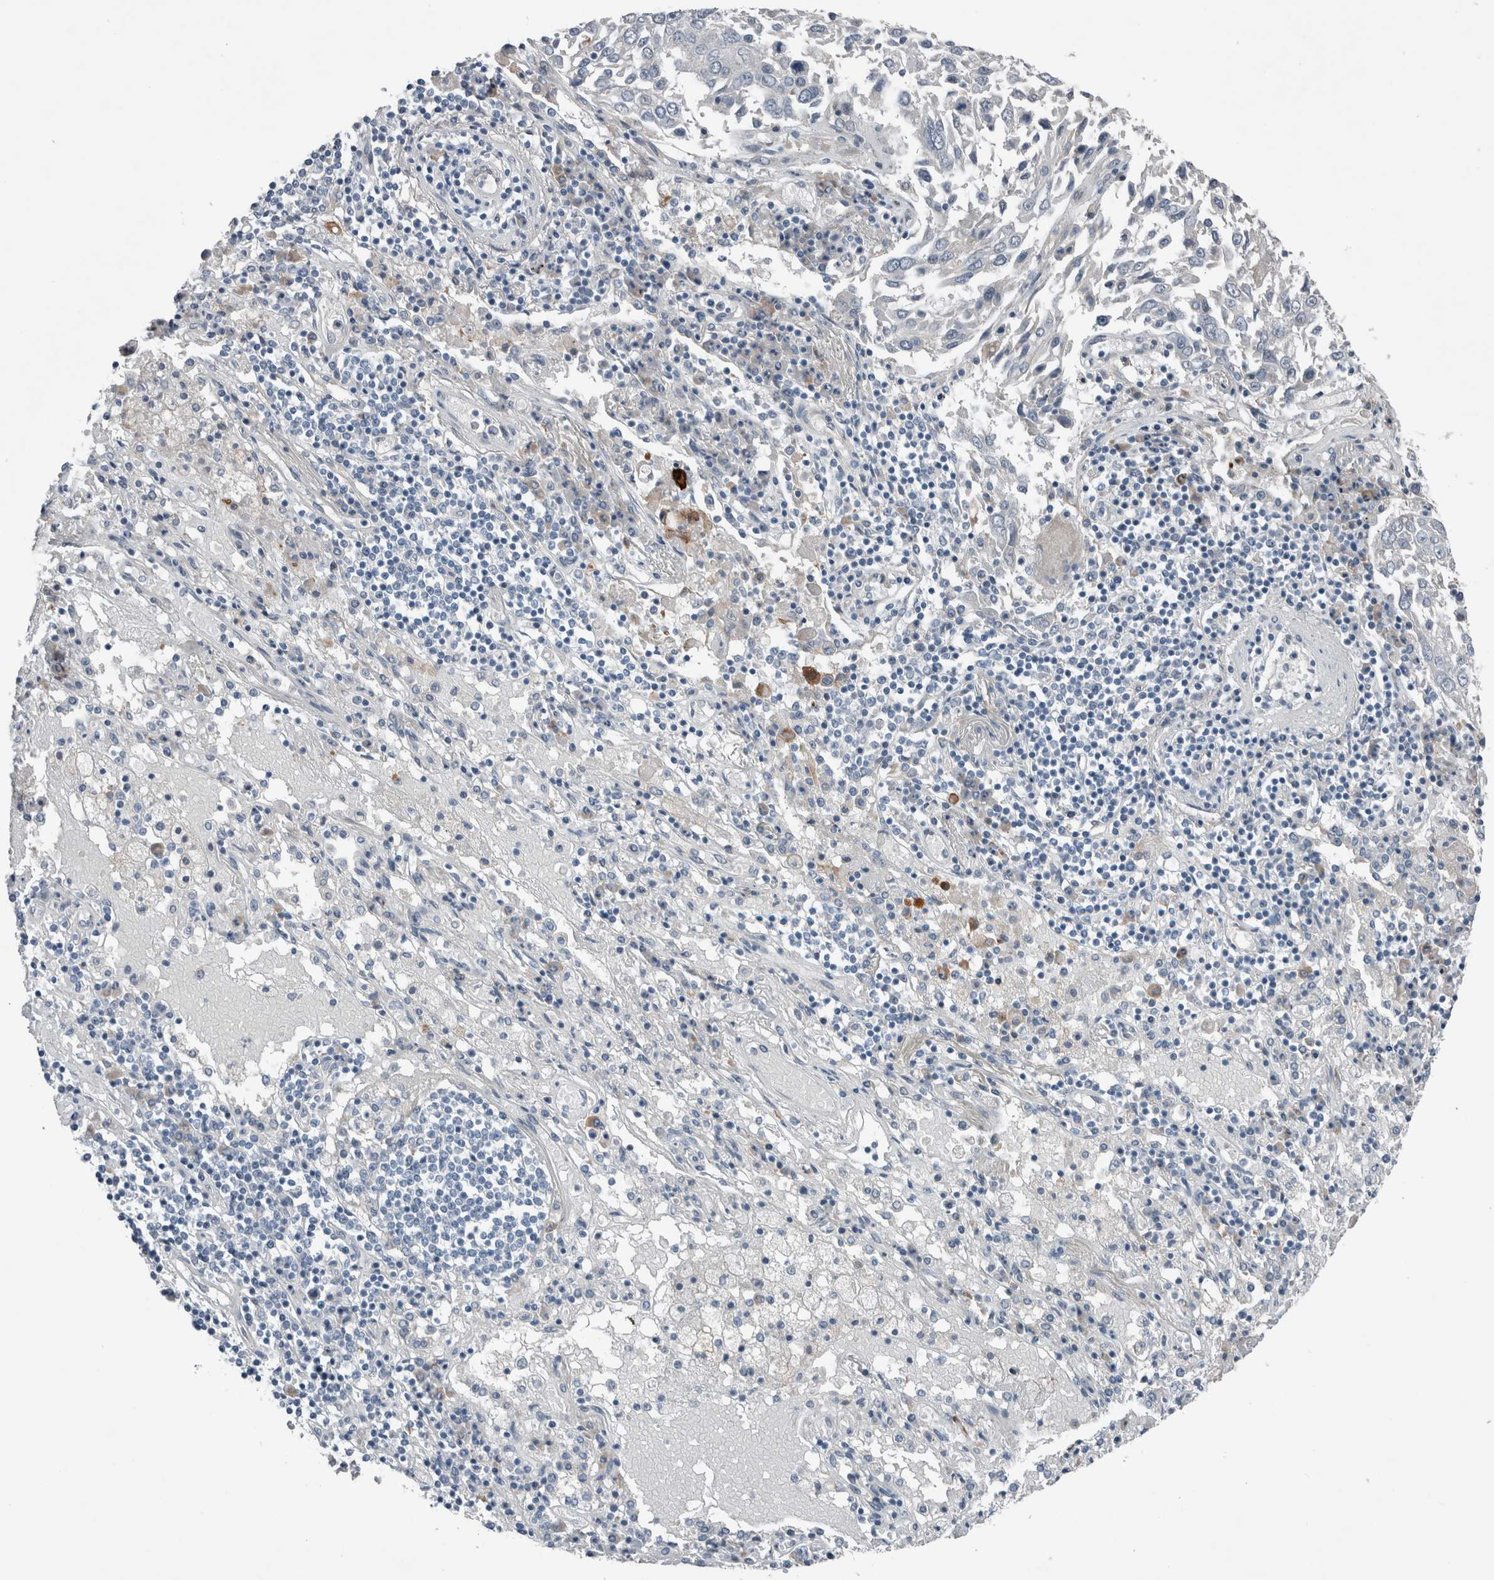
{"staining": {"intensity": "negative", "quantity": "none", "location": "none"}, "tissue": "lung cancer", "cell_type": "Tumor cells", "image_type": "cancer", "snomed": [{"axis": "morphology", "description": "Squamous cell carcinoma, NOS"}, {"axis": "topography", "description": "Lung"}], "caption": "DAB (3,3'-diaminobenzidine) immunohistochemical staining of squamous cell carcinoma (lung) demonstrates no significant staining in tumor cells.", "gene": "CRNN", "patient": {"sex": "male", "age": 65}}